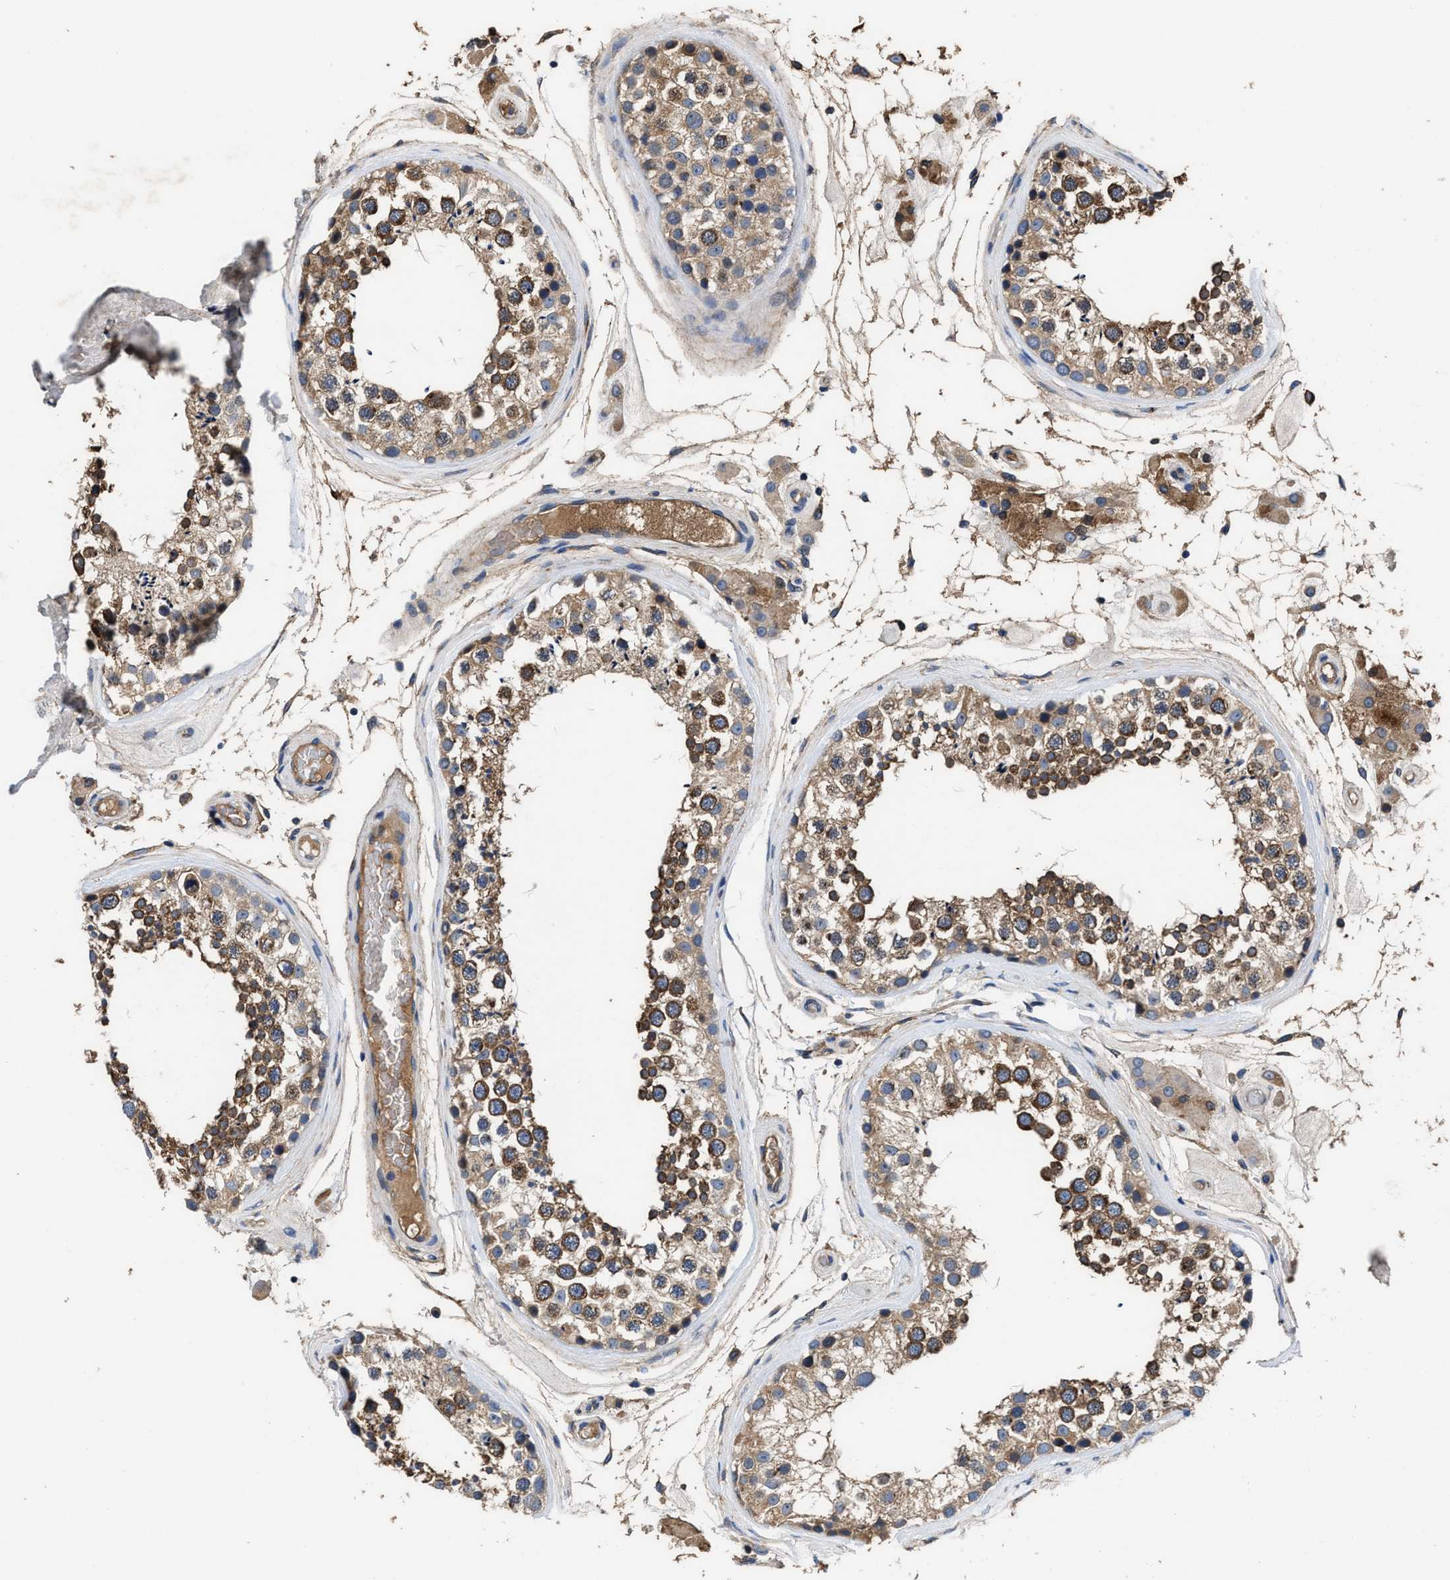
{"staining": {"intensity": "strong", "quantity": ">75%", "location": "cytoplasmic/membranous"}, "tissue": "testis", "cell_type": "Cells in seminiferous ducts", "image_type": "normal", "snomed": [{"axis": "morphology", "description": "Normal tissue, NOS"}, {"axis": "topography", "description": "Testis"}], "caption": "This photomicrograph demonstrates IHC staining of normal human testis, with high strong cytoplasmic/membranous expression in approximately >75% of cells in seminiferous ducts.", "gene": "IDNK", "patient": {"sex": "male", "age": 46}}